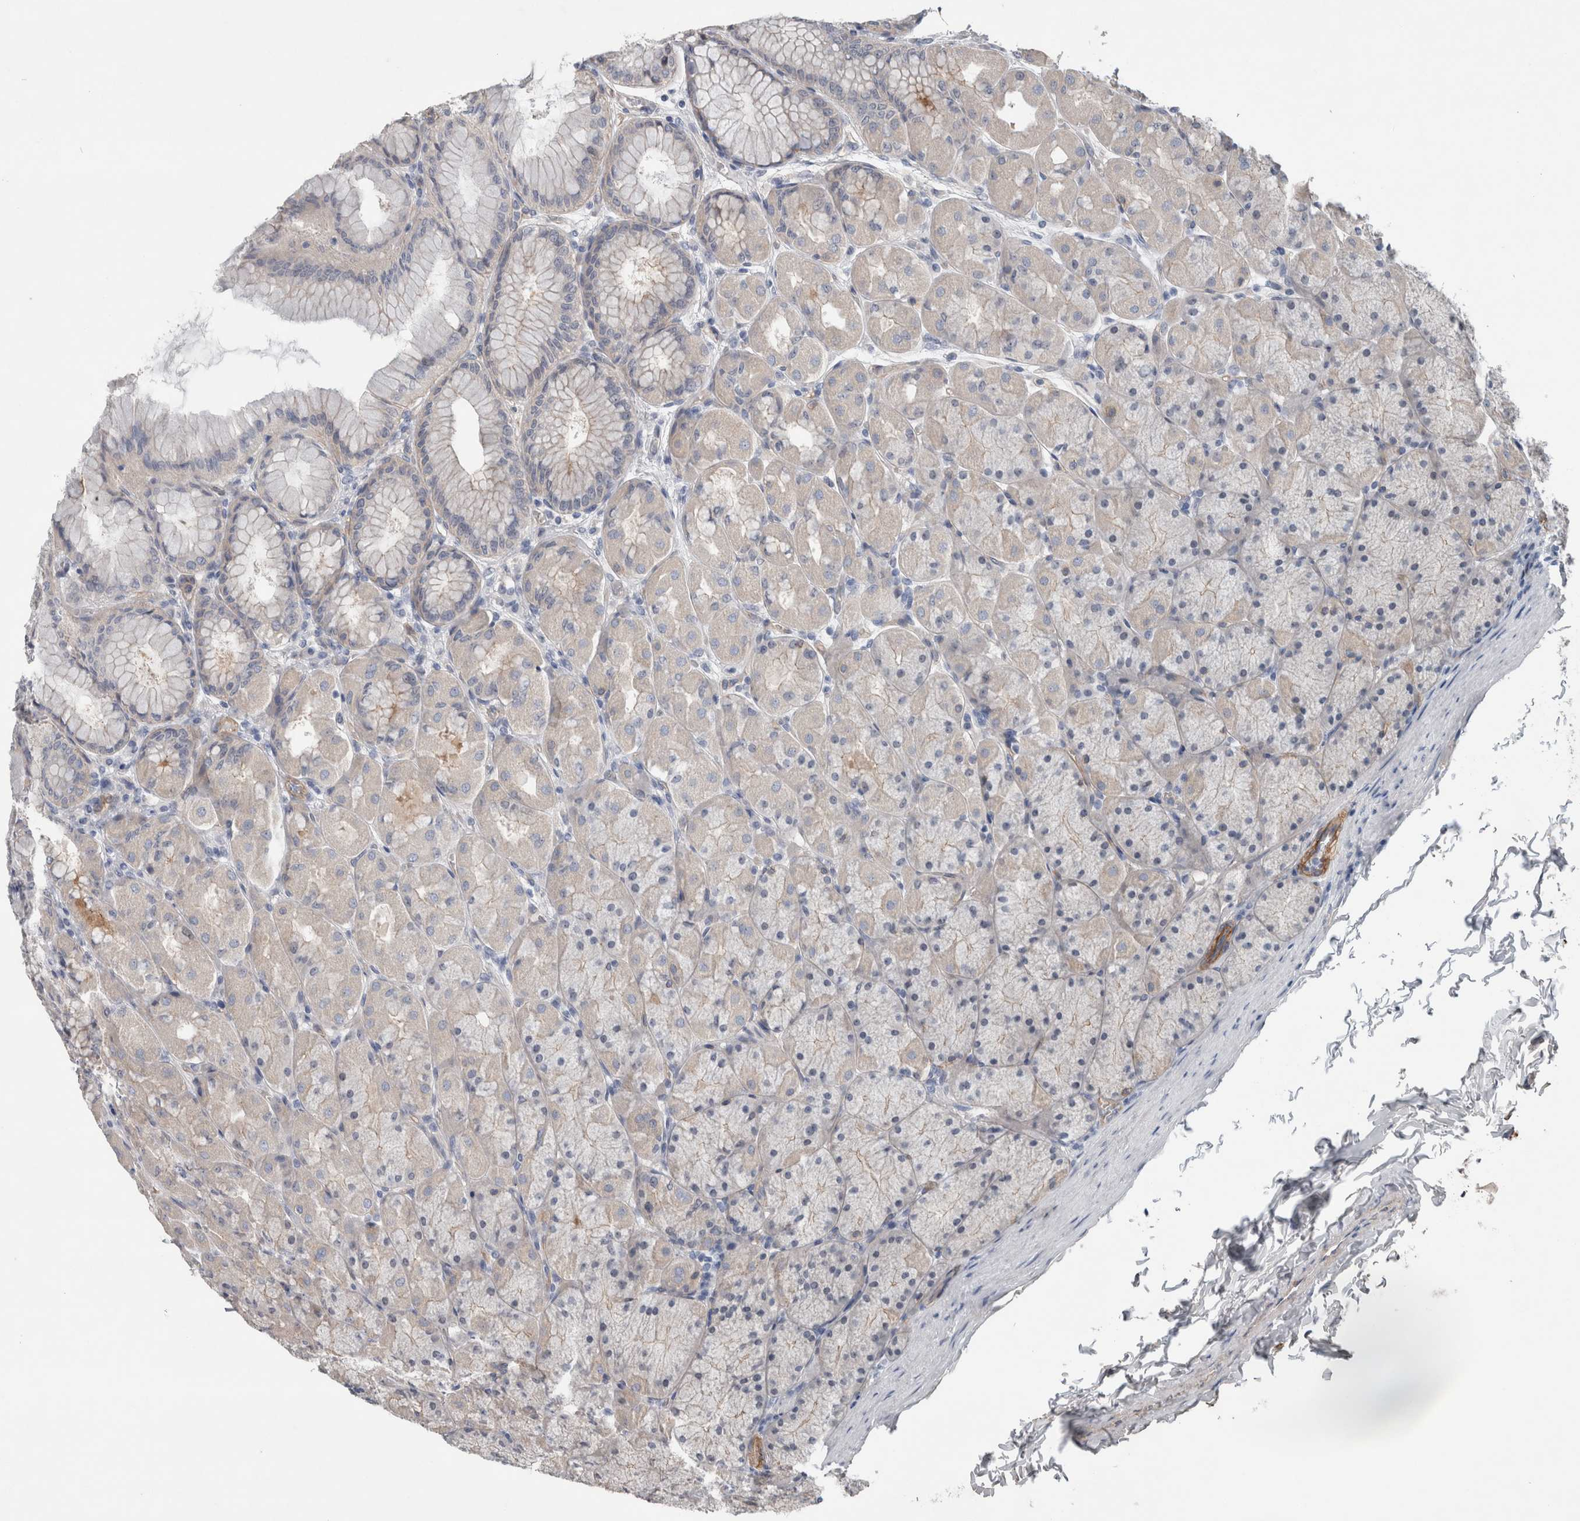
{"staining": {"intensity": "weak", "quantity": "<25%", "location": "cytoplasmic/membranous"}, "tissue": "stomach", "cell_type": "Glandular cells", "image_type": "normal", "snomed": [{"axis": "morphology", "description": "Normal tissue, NOS"}, {"axis": "topography", "description": "Stomach, upper"}], "caption": "This is an immunohistochemistry (IHC) photomicrograph of benign human stomach. There is no expression in glandular cells.", "gene": "BCAM", "patient": {"sex": "female", "age": 56}}